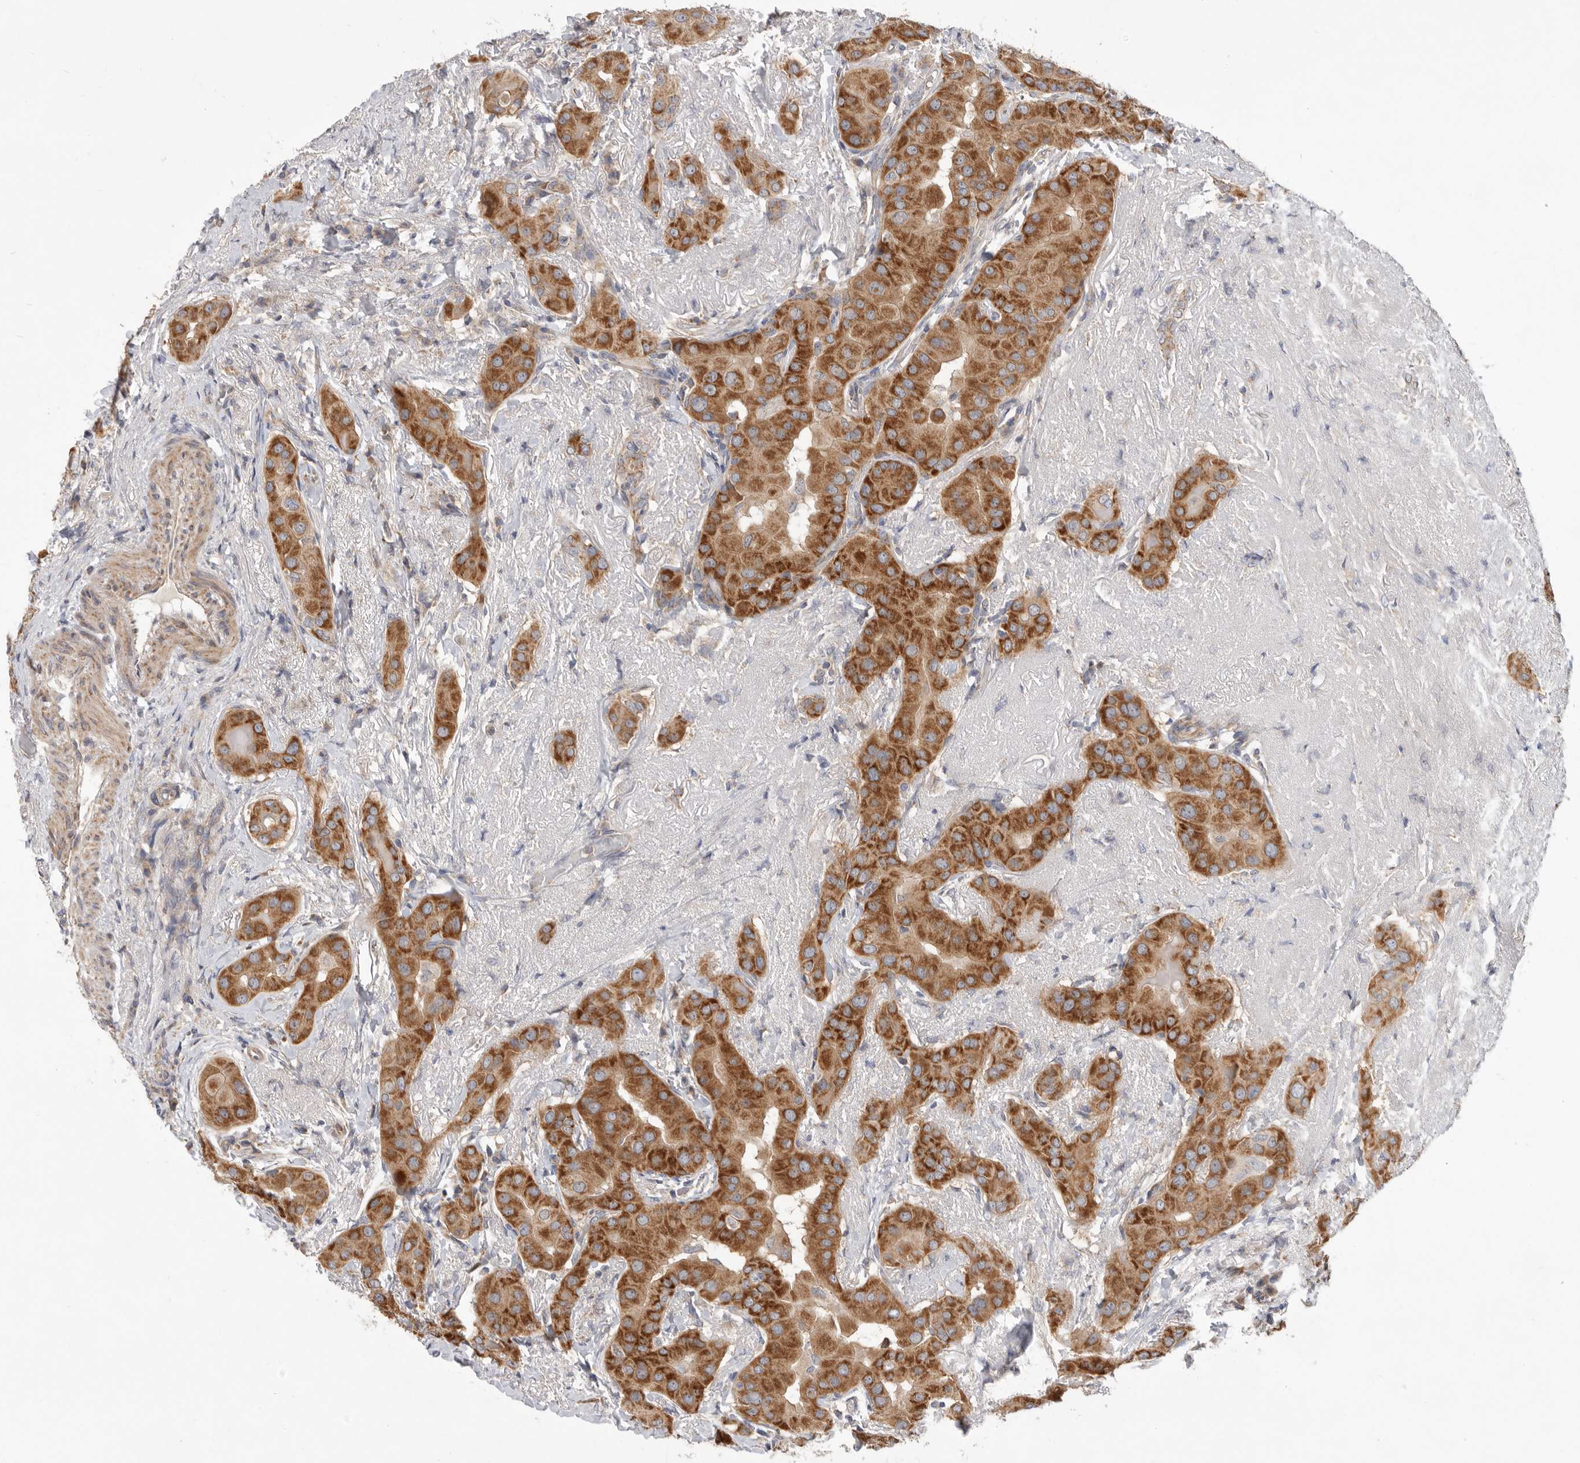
{"staining": {"intensity": "strong", "quantity": ">75%", "location": "cytoplasmic/membranous"}, "tissue": "thyroid cancer", "cell_type": "Tumor cells", "image_type": "cancer", "snomed": [{"axis": "morphology", "description": "Papillary adenocarcinoma, NOS"}, {"axis": "topography", "description": "Thyroid gland"}], "caption": "Protein analysis of thyroid cancer (papillary adenocarcinoma) tissue displays strong cytoplasmic/membranous staining in about >75% of tumor cells.", "gene": "MTFR1L", "patient": {"sex": "male", "age": 33}}